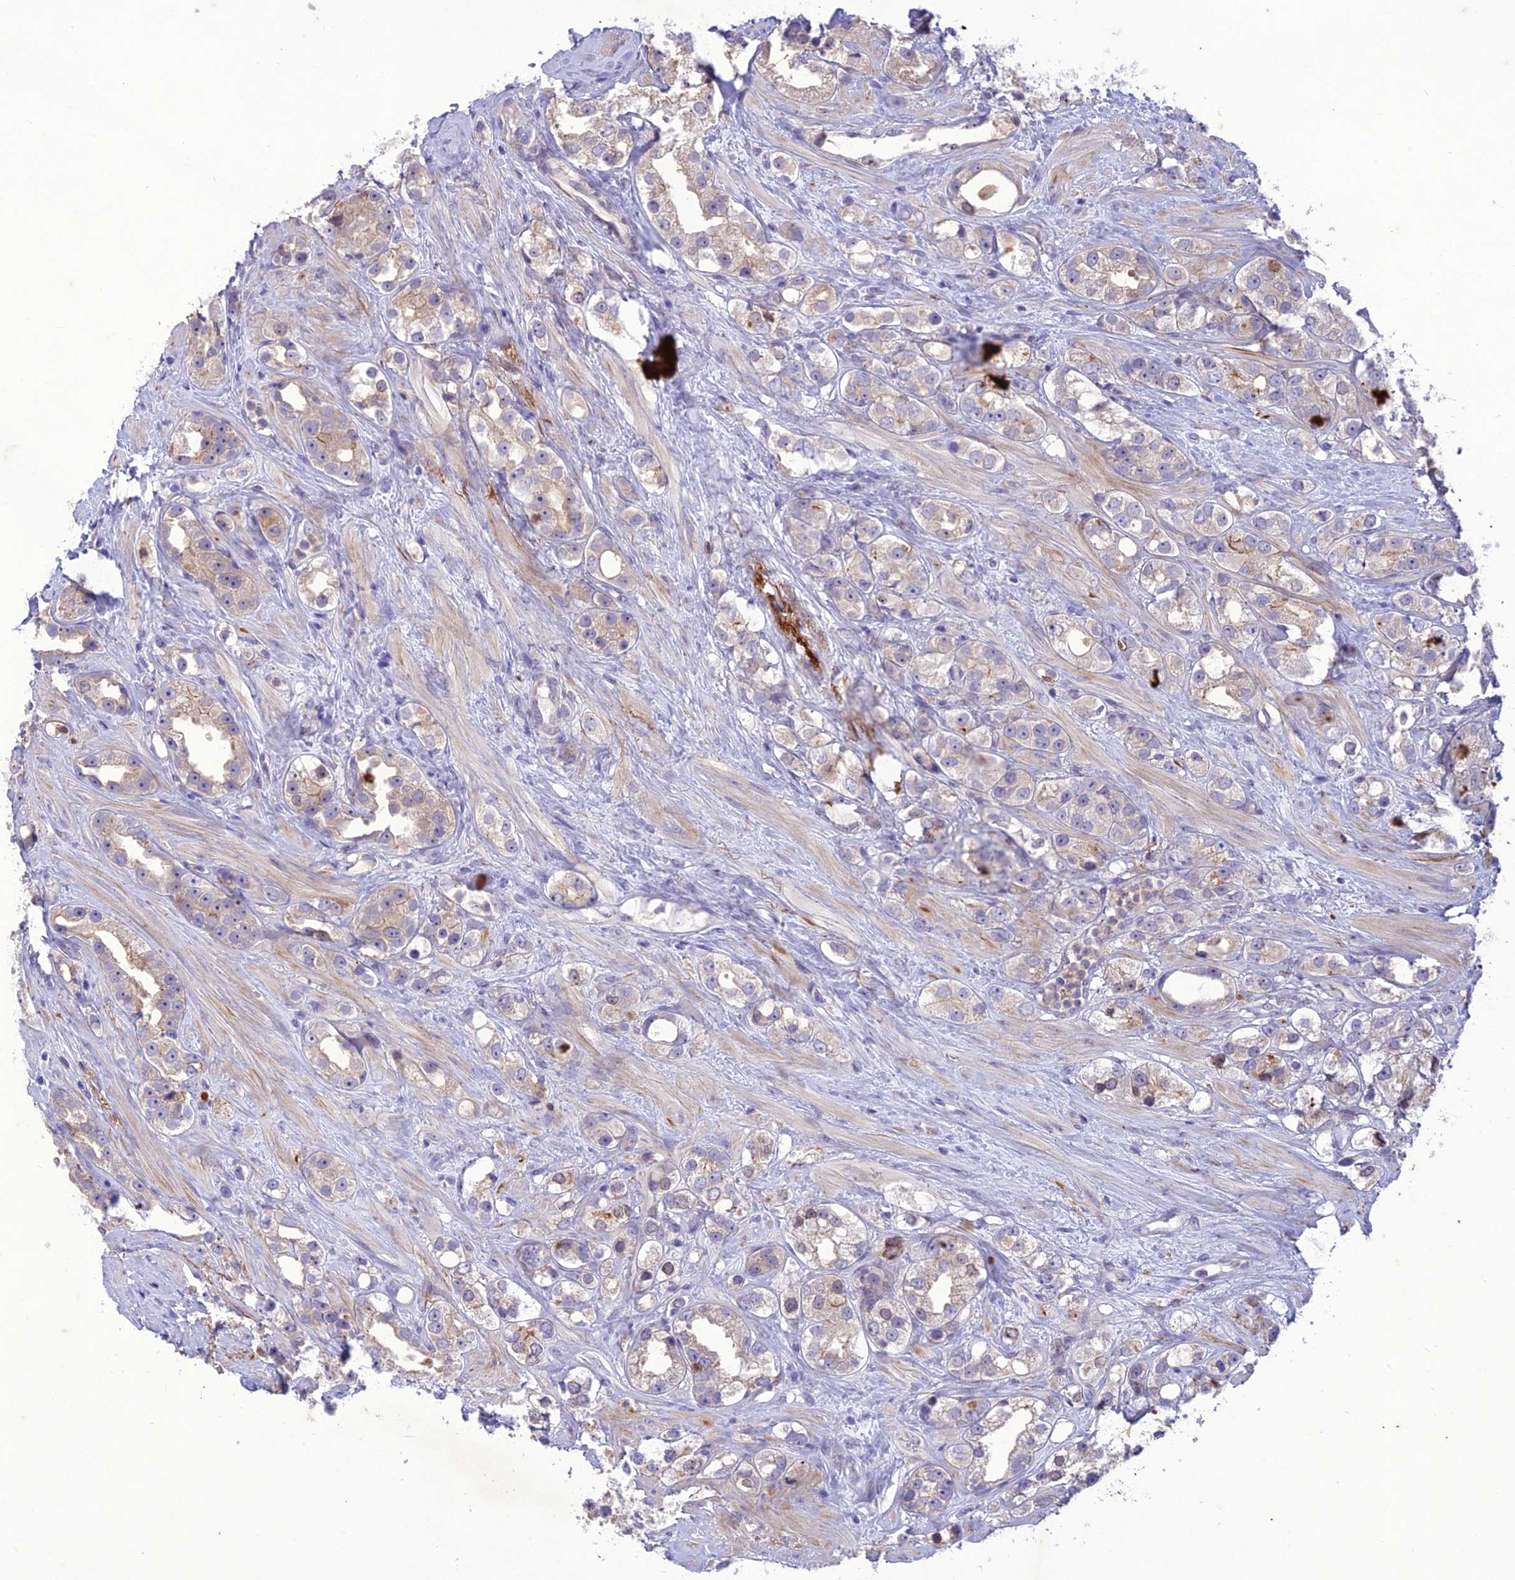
{"staining": {"intensity": "weak", "quantity": "<25%", "location": "cytoplasmic/membranous"}, "tissue": "prostate cancer", "cell_type": "Tumor cells", "image_type": "cancer", "snomed": [{"axis": "morphology", "description": "Adenocarcinoma, NOS"}, {"axis": "topography", "description": "Prostate"}], "caption": "The photomicrograph shows no staining of tumor cells in prostate cancer. (Brightfield microscopy of DAB IHC at high magnification).", "gene": "ITGAE", "patient": {"sex": "male", "age": 79}}